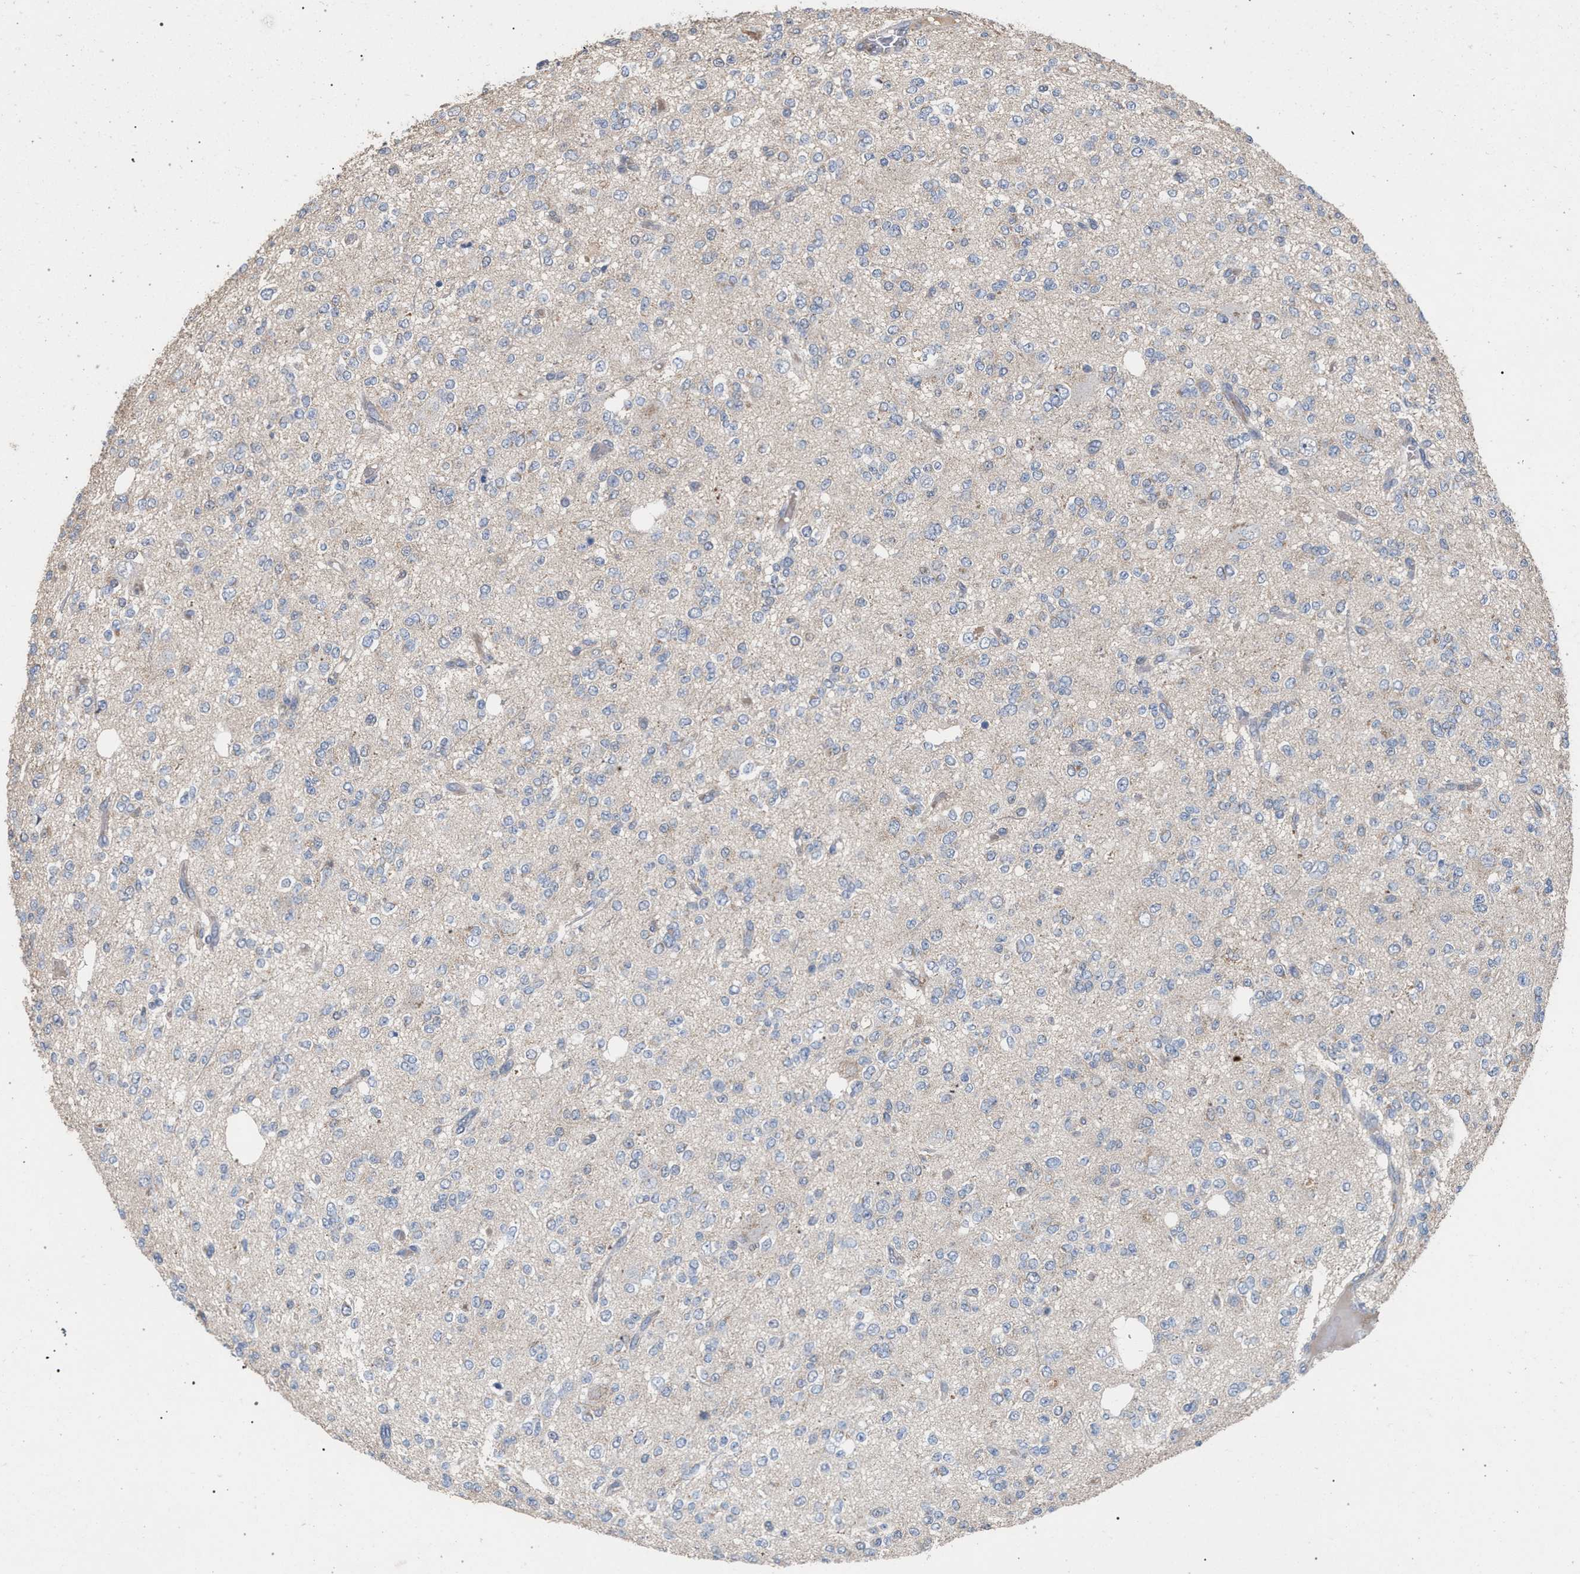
{"staining": {"intensity": "negative", "quantity": "none", "location": "none"}, "tissue": "glioma", "cell_type": "Tumor cells", "image_type": "cancer", "snomed": [{"axis": "morphology", "description": "Glioma, malignant, Low grade"}, {"axis": "topography", "description": "Brain"}], "caption": "Immunohistochemical staining of human glioma displays no significant positivity in tumor cells.", "gene": "TECPR1", "patient": {"sex": "male", "age": 38}}